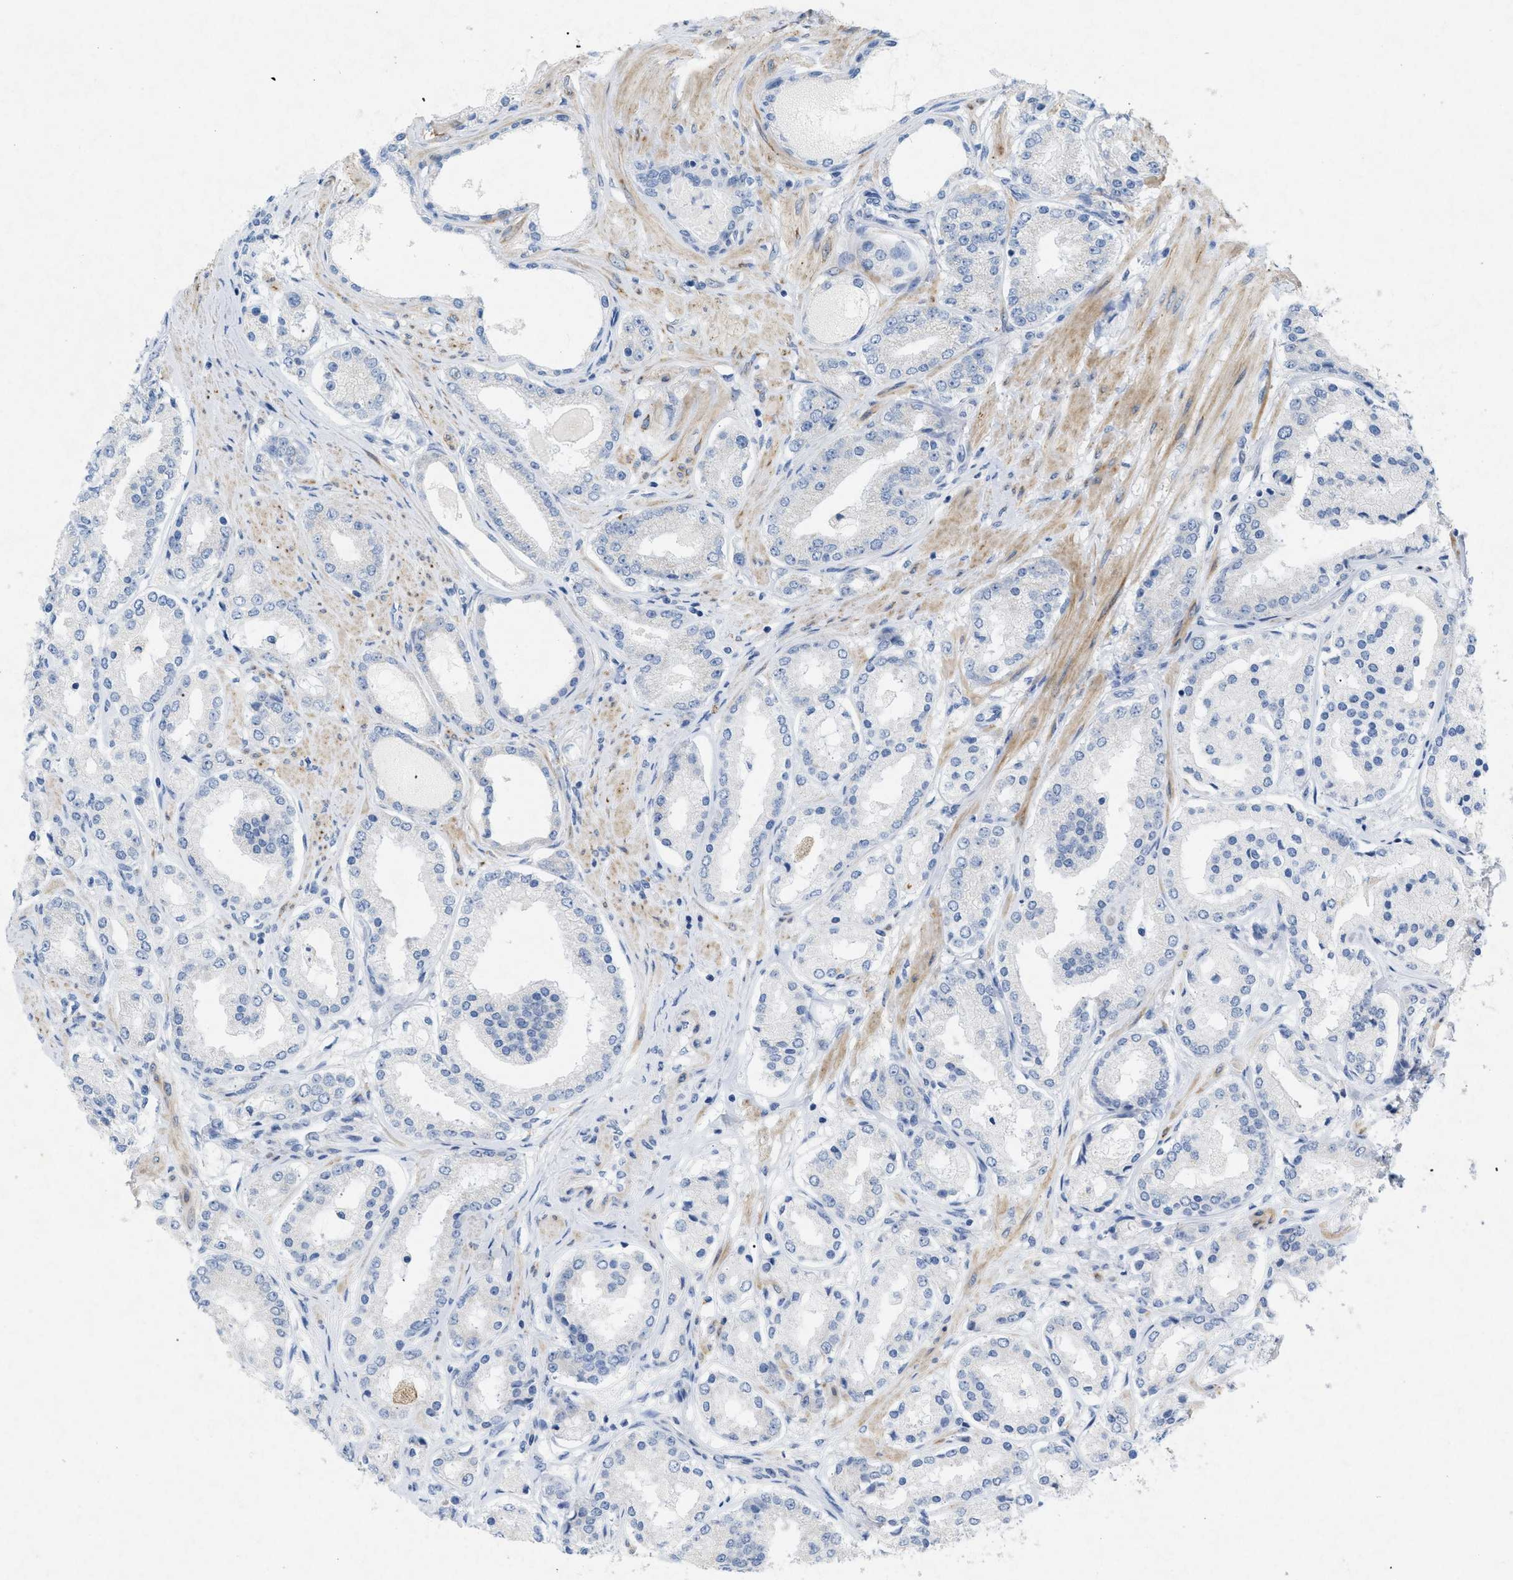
{"staining": {"intensity": "negative", "quantity": "none", "location": "none"}, "tissue": "prostate cancer", "cell_type": "Tumor cells", "image_type": "cancer", "snomed": [{"axis": "morphology", "description": "Adenocarcinoma, Low grade"}, {"axis": "topography", "description": "Prostate"}], "caption": "Low-grade adenocarcinoma (prostate) was stained to show a protein in brown. There is no significant staining in tumor cells.", "gene": "TASOR", "patient": {"sex": "male", "age": 63}}